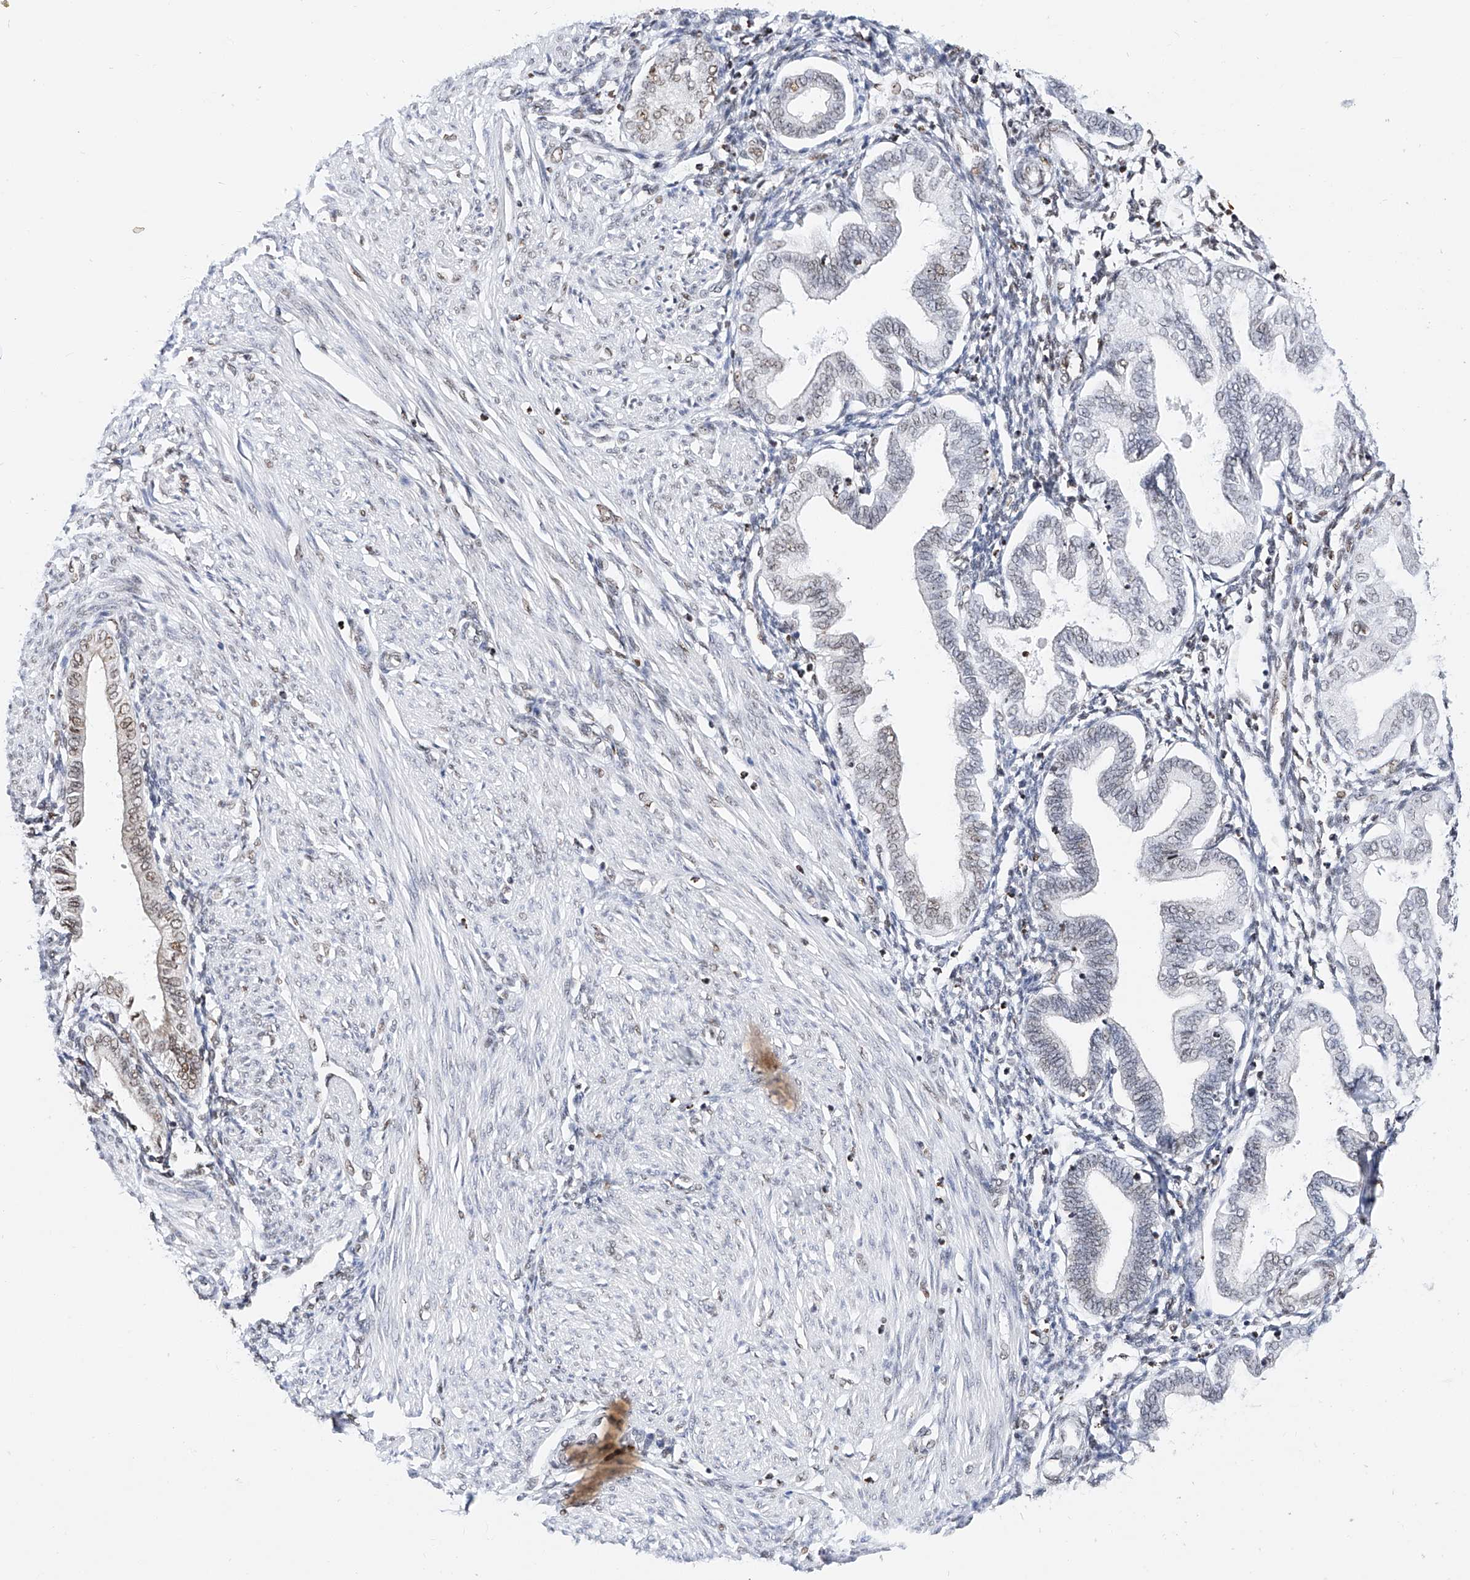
{"staining": {"intensity": "negative", "quantity": "none", "location": "none"}, "tissue": "endometrium", "cell_type": "Cells in endometrial stroma", "image_type": "normal", "snomed": [{"axis": "morphology", "description": "Normal tissue, NOS"}, {"axis": "topography", "description": "Endometrium"}], "caption": "There is no significant expression in cells in endometrial stroma of endometrium. The staining was performed using DAB (3,3'-diaminobenzidine) to visualize the protein expression in brown, while the nuclei were stained in blue with hematoxylin (Magnification: 20x).", "gene": "SRSF6", "patient": {"sex": "female", "age": 53}}